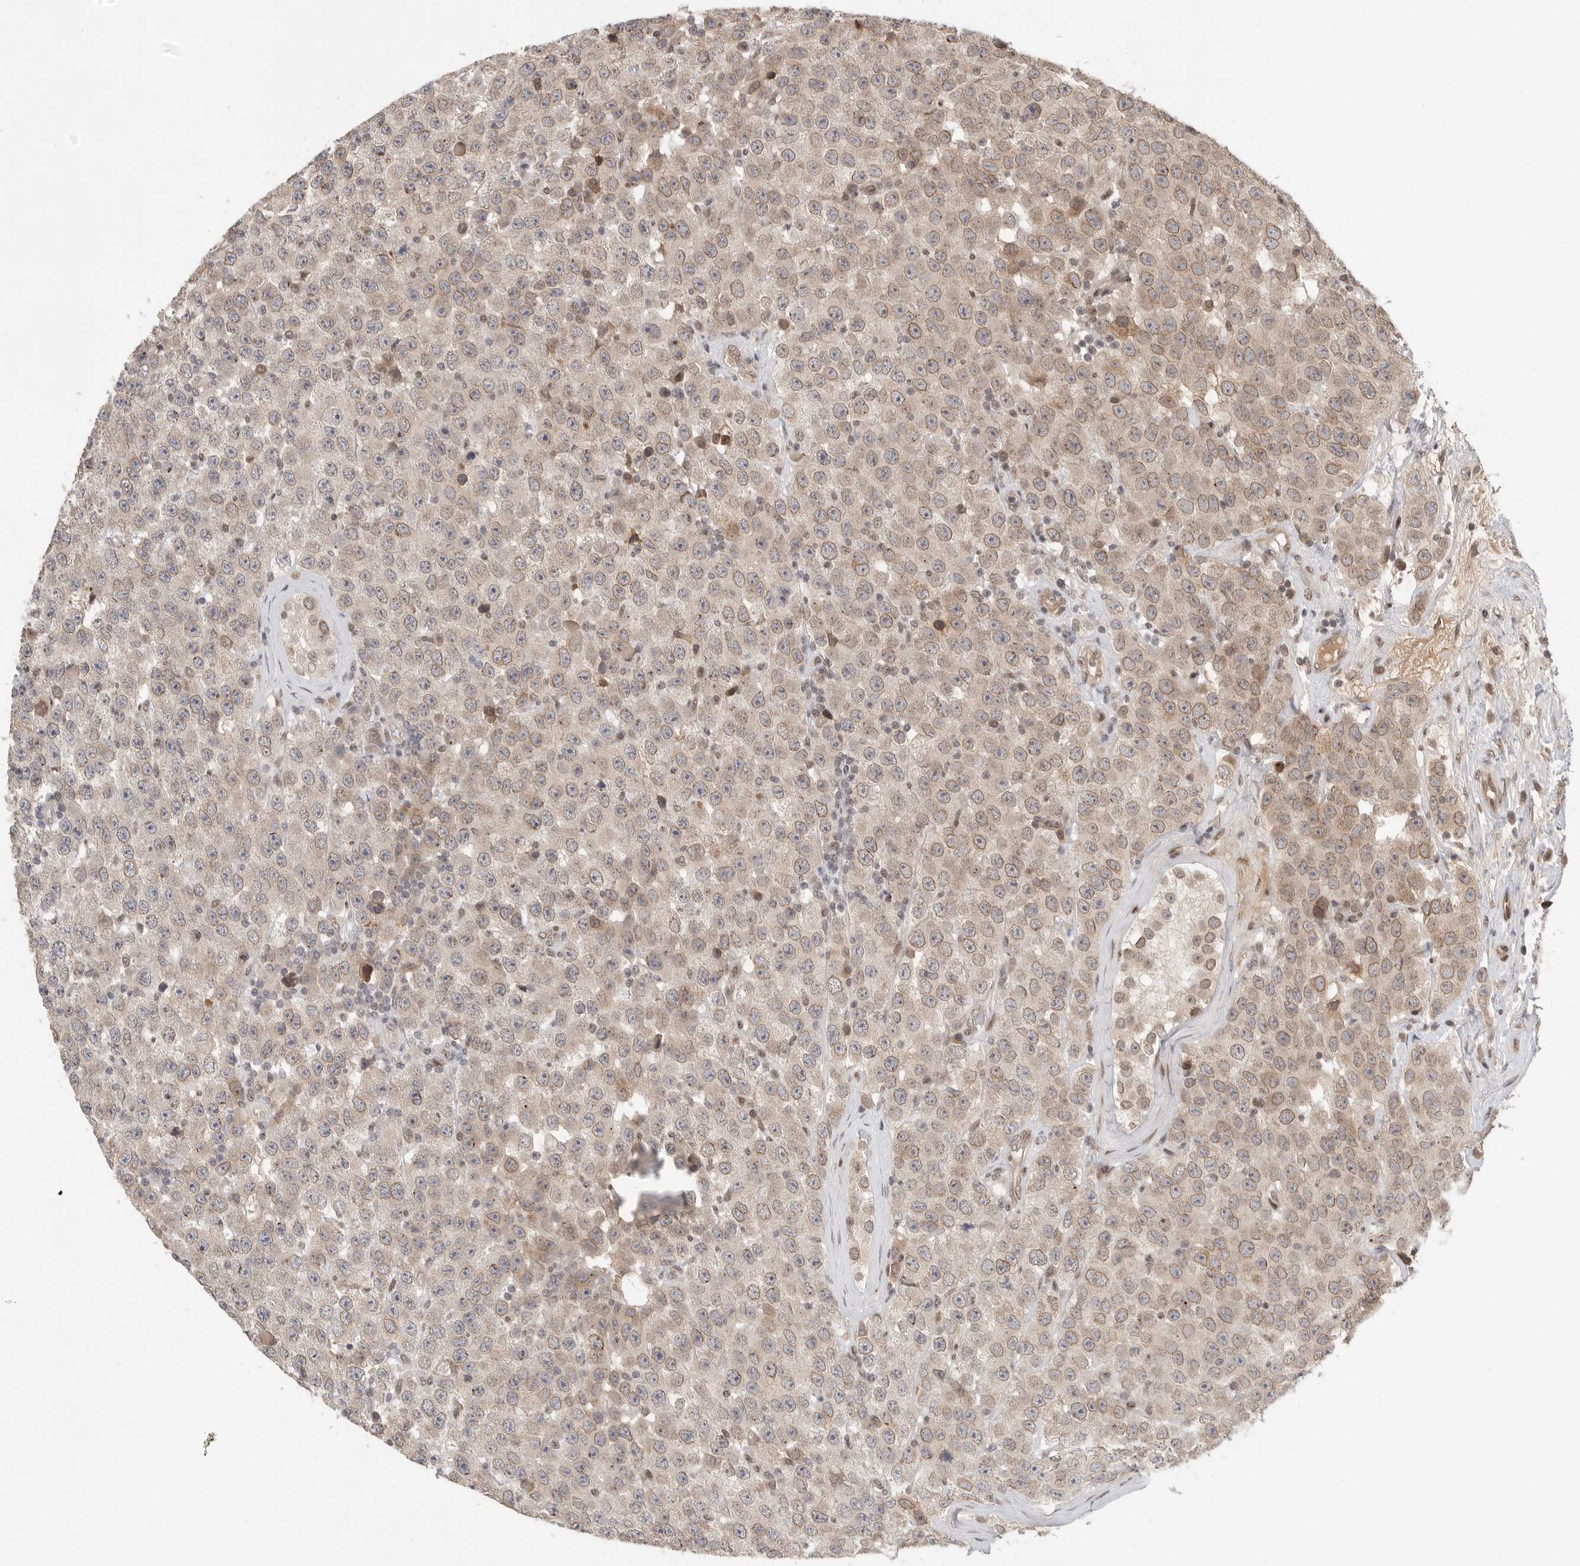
{"staining": {"intensity": "moderate", "quantity": "25%-75%", "location": "cytoplasmic/membranous,nuclear"}, "tissue": "testis cancer", "cell_type": "Tumor cells", "image_type": "cancer", "snomed": [{"axis": "morphology", "description": "Seminoma, NOS"}, {"axis": "morphology", "description": "Carcinoma, Embryonal, NOS"}, {"axis": "topography", "description": "Testis"}], "caption": "A medium amount of moderate cytoplasmic/membranous and nuclear staining is present in about 25%-75% of tumor cells in testis cancer tissue.", "gene": "LEMD3", "patient": {"sex": "male", "age": 28}}